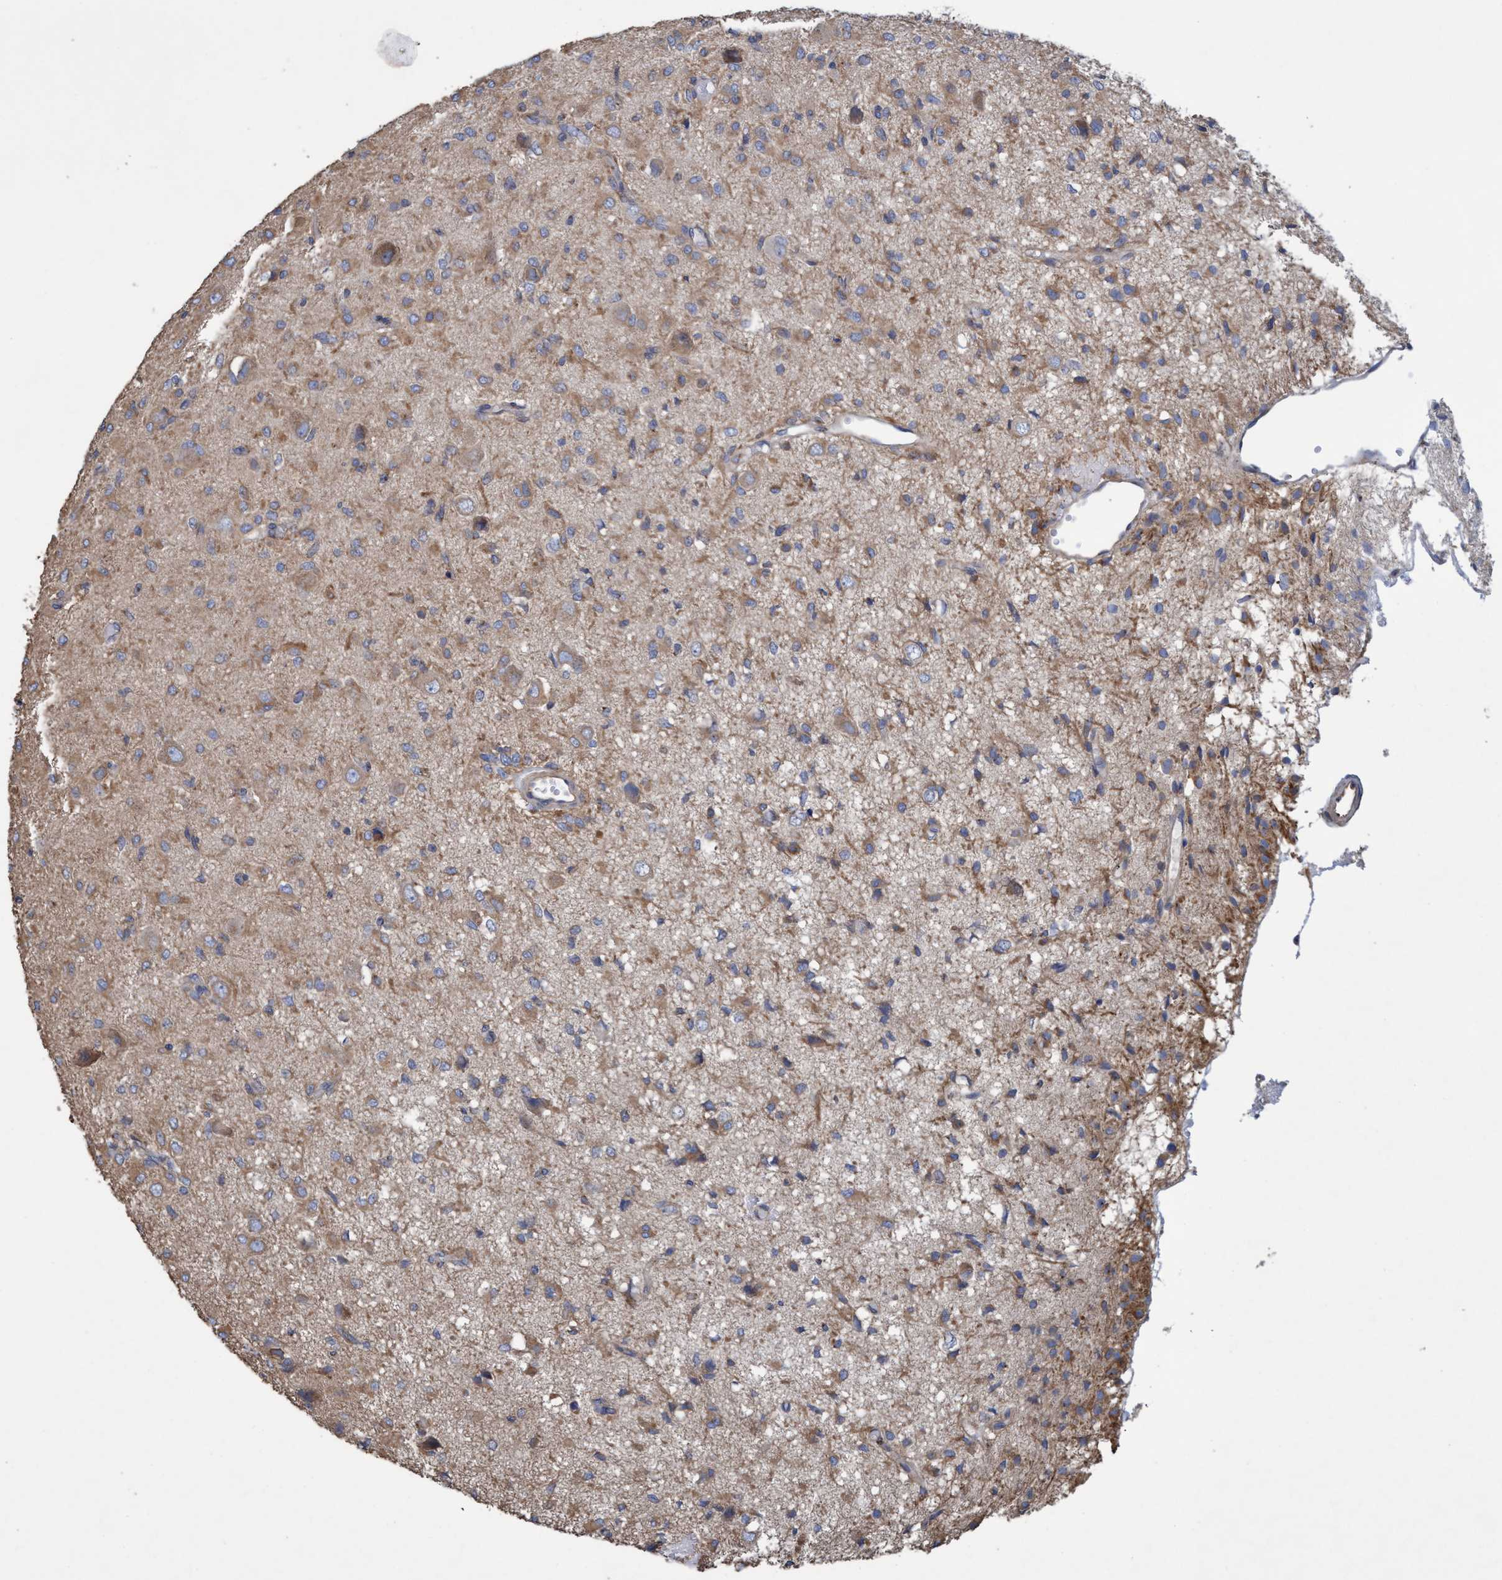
{"staining": {"intensity": "weak", "quantity": ">75%", "location": "cytoplasmic/membranous"}, "tissue": "glioma", "cell_type": "Tumor cells", "image_type": "cancer", "snomed": [{"axis": "morphology", "description": "Glioma, malignant, High grade"}, {"axis": "topography", "description": "Brain"}], "caption": "Glioma was stained to show a protein in brown. There is low levels of weak cytoplasmic/membranous staining in approximately >75% of tumor cells.", "gene": "BICD2", "patient": {"sex": "female", "age": 59}}